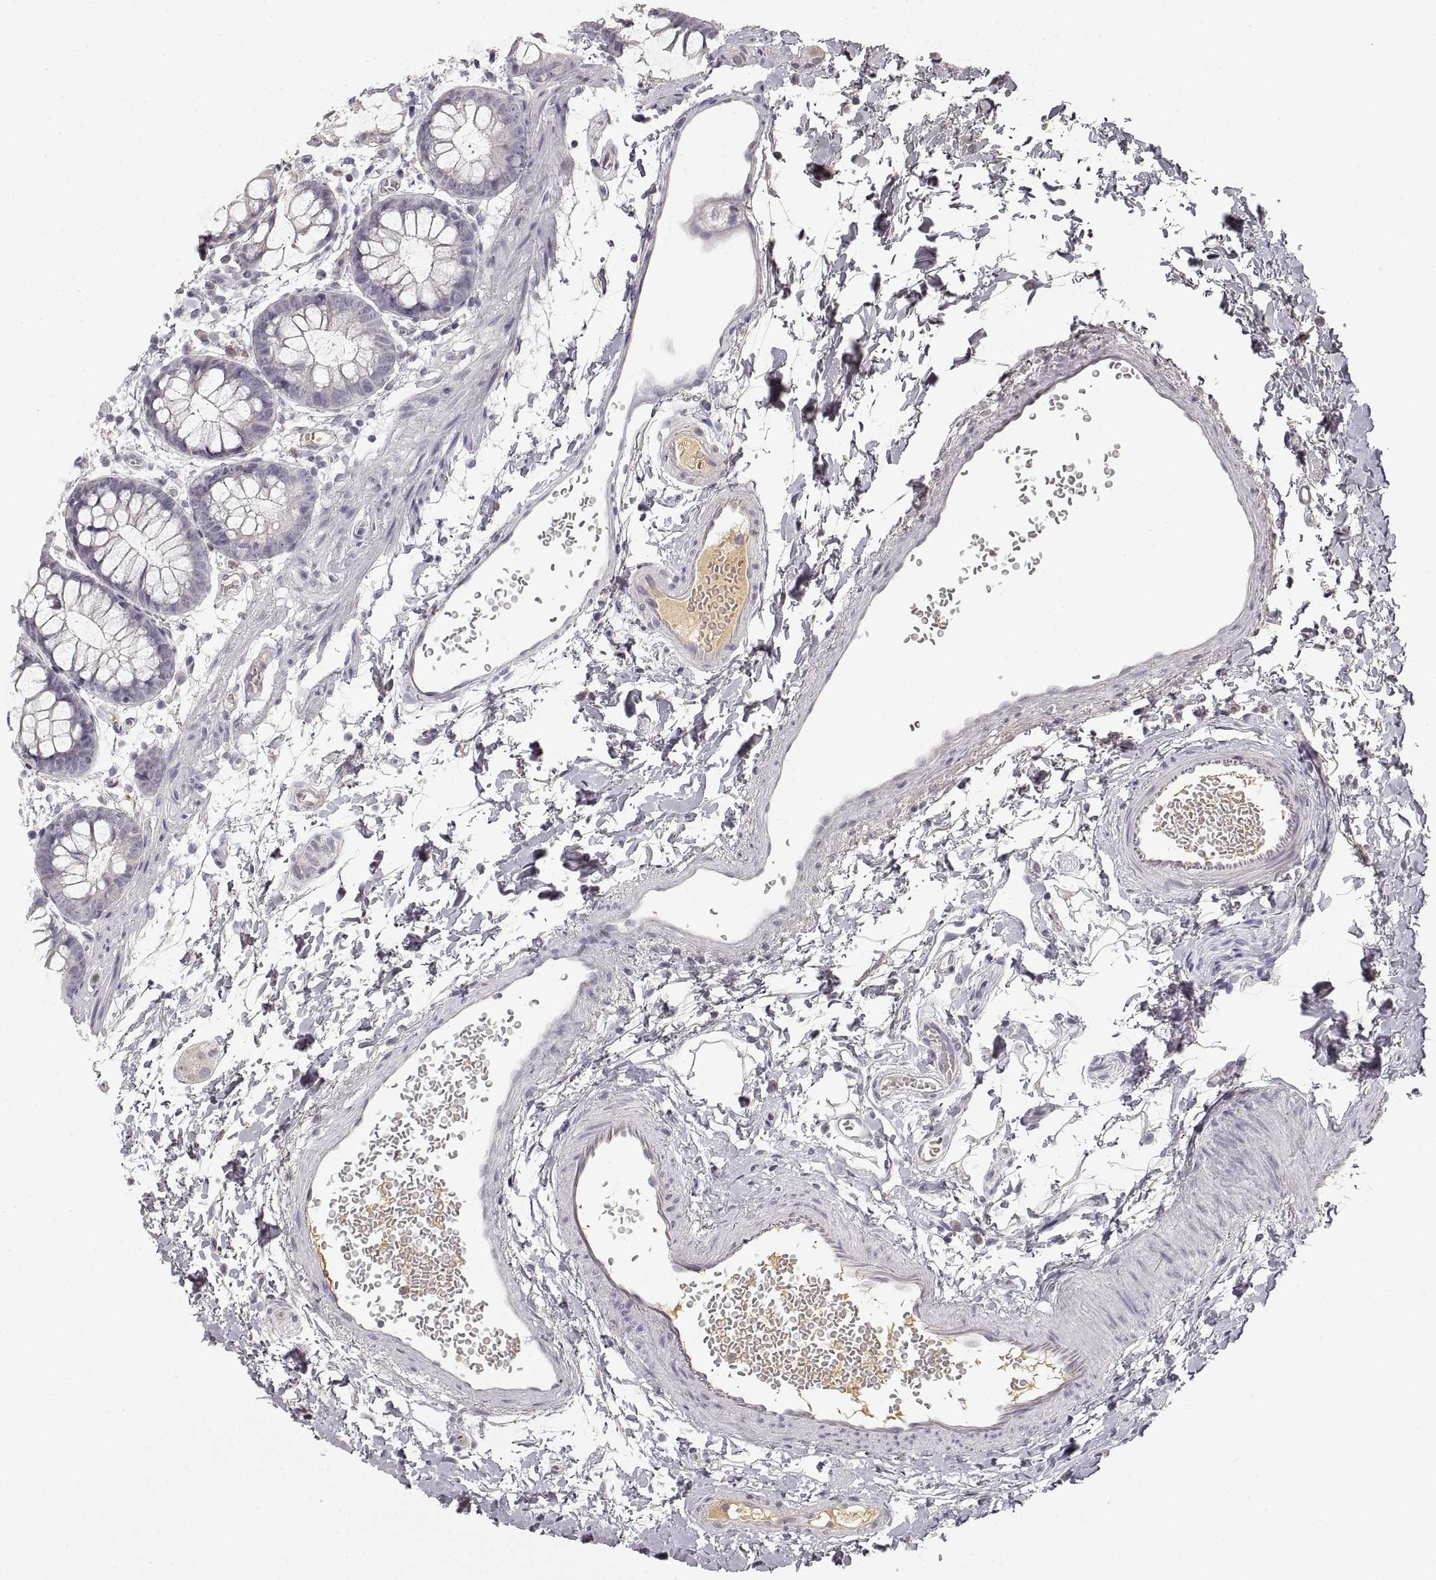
{"staining": {"intensity": "negative", "quantity": "none", "location": "none"}, "tissue": "rectum", "cell_type": "Glandular cells", "image_type": "normal", "snomed": [{"axis": "morphology", "description": "Normal tissue, NOS"}, {"axis": "topography", "description": "Rectum"}], "caption": "Glandular cells are negative for protein expression in unremarkable human rectum. Nuclei are stained in blue.", "gene": "RUNDC3A", "patient": {"sex": "male", "age": 57}}